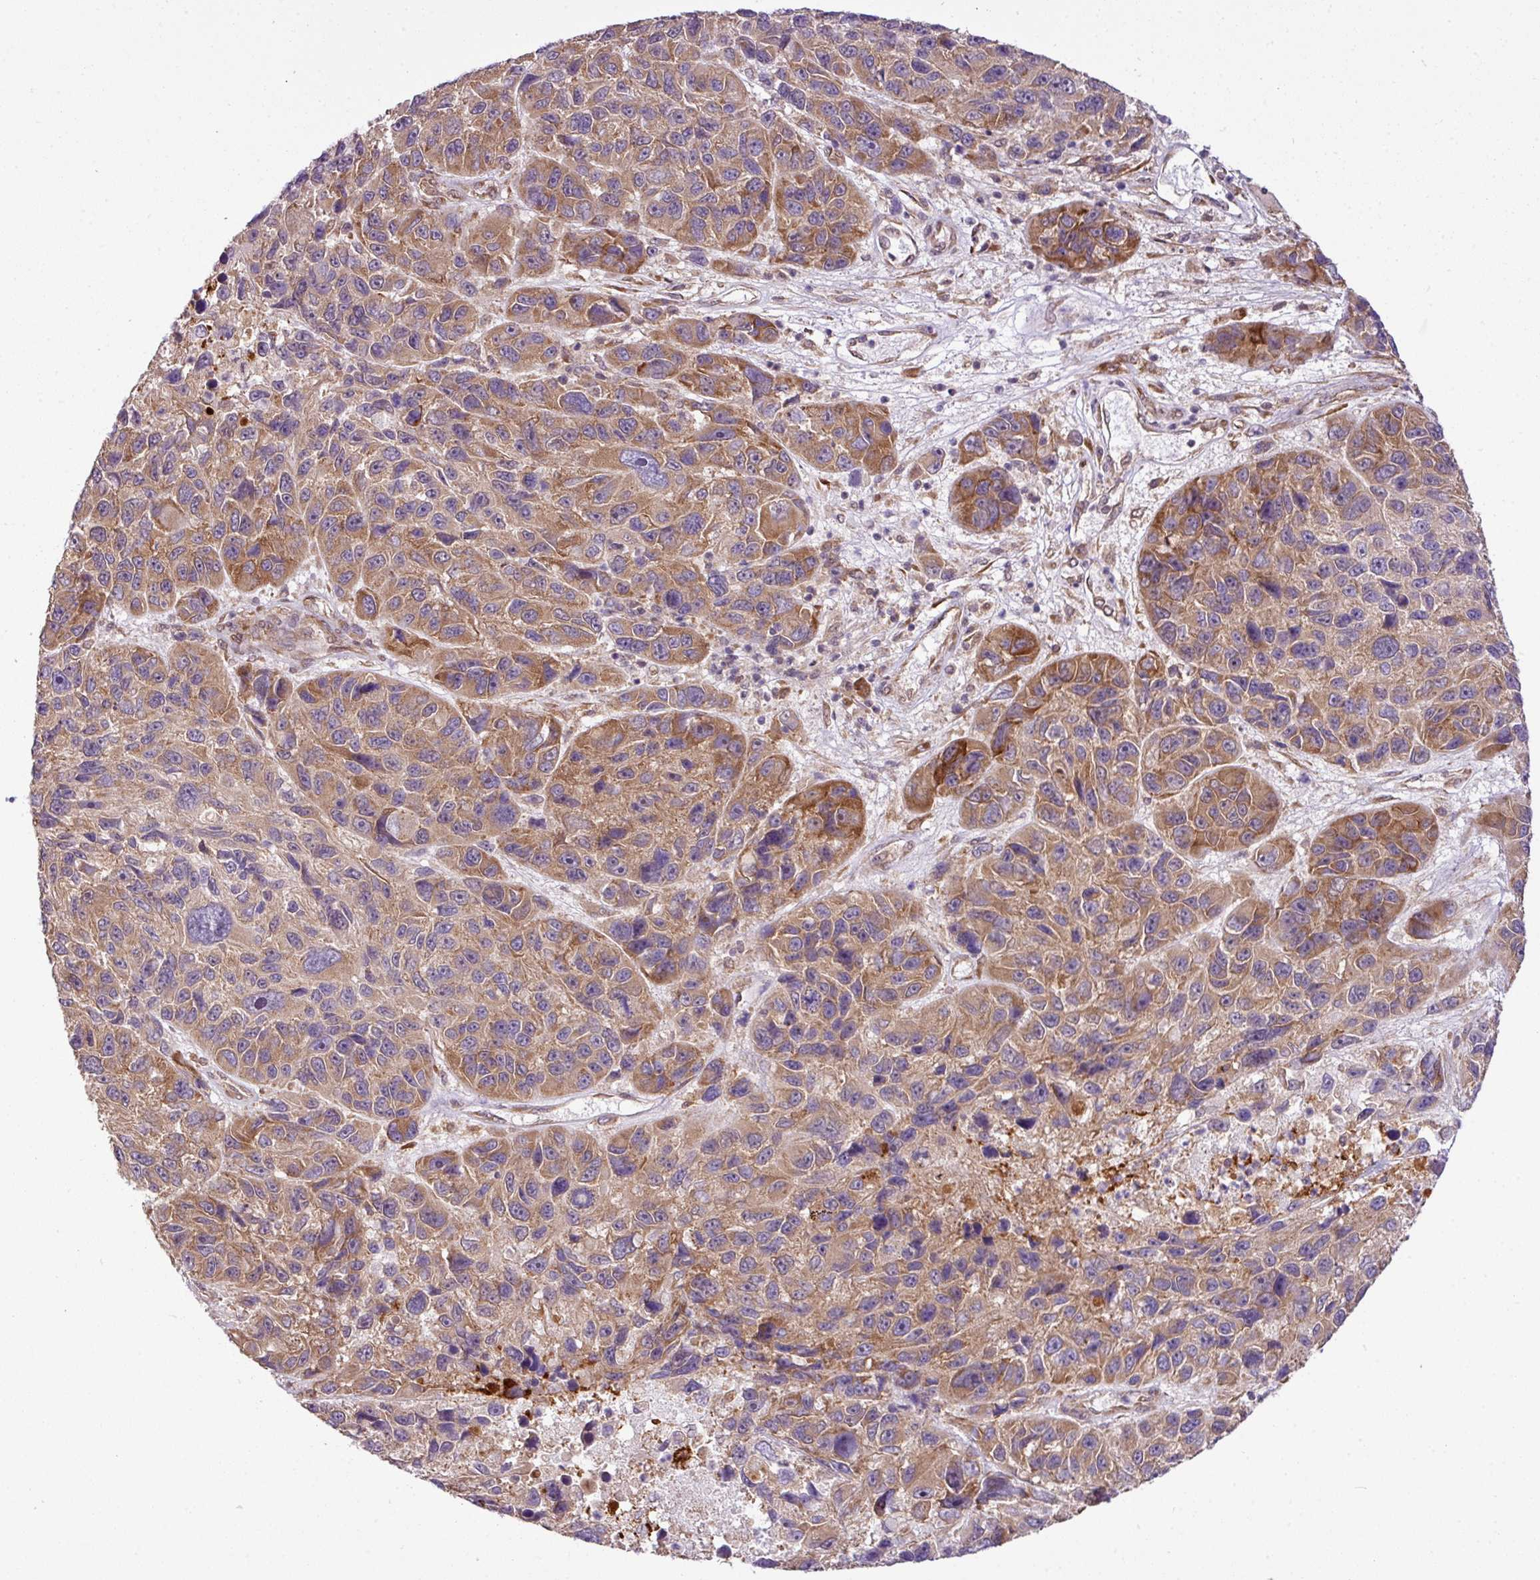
{"staining": {"intensity": "moderate", "quantity": ">75%", "location": "cytoplasmic/membranous"}, "tissue": "melanoma", "cell_type": "Tumor cells", "image_type": "cancer", "snomed": [{"axis": "morphology", "description": "Malignant melanoma, NOS"}, {"axis": "topography", "description": "Skin"}], "caption": "There is medium levels of moderate cytoplasmic/membranous expression in tumor cells of malignant melanoma, as demonstrated by immunohistochemical staining (brown color).", "gene": "DNAAF4", "patient": {"sex": "male", "age": 53}}